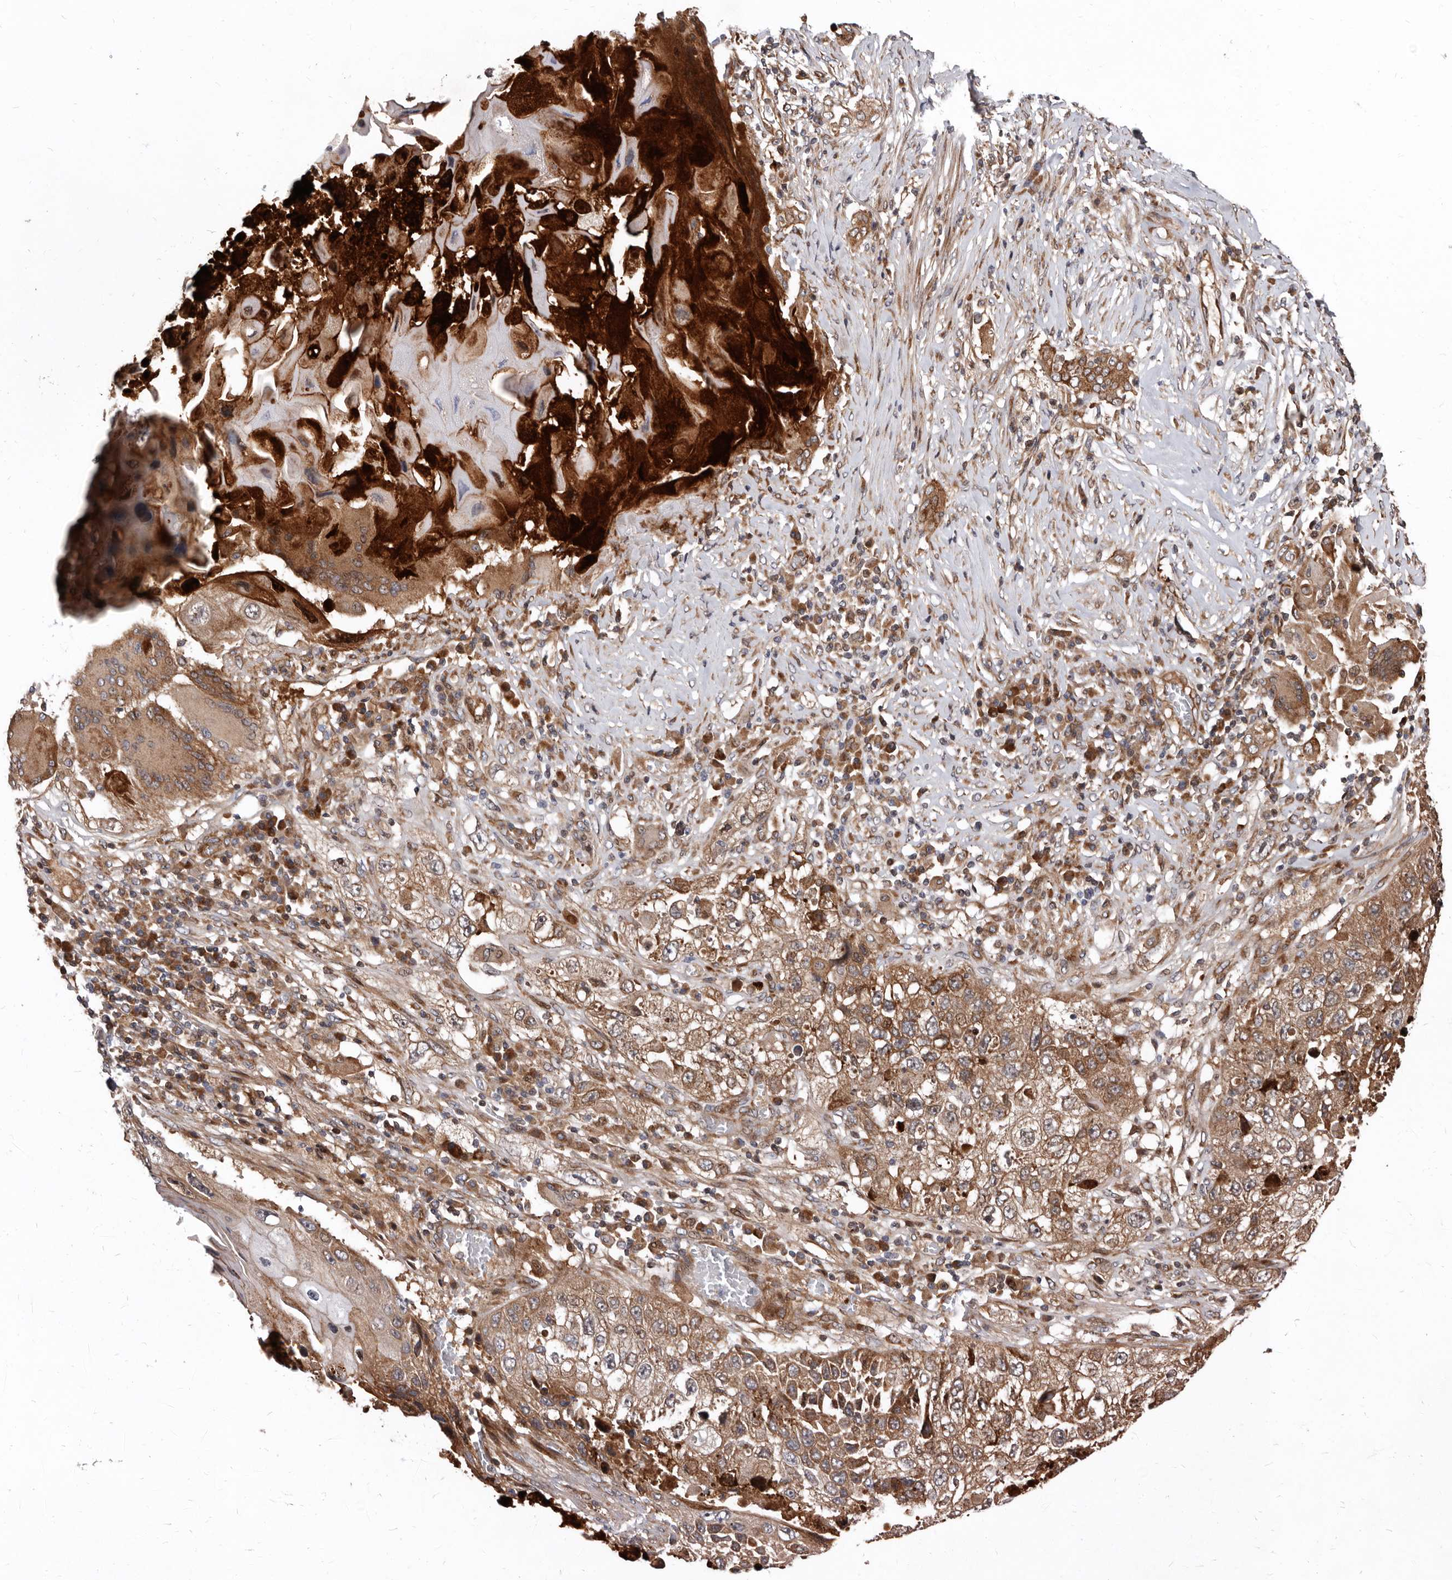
{"staining": {"intensity": "moderate", "quantity": ">75%", "location": "cytoplasmic/membranous"}, "tissue": "lung cancer", "cell_type": "Tumor cells", "image_type": "cancer", "snomed": [{"axis": "morphology", "description": "Squamous cell carcinoma, NOS"}, {"axis": "topography", "description": "Lung"}], "caption": "Tumor cells show moderate cytoplasmic/membranous staining in approximately >75% of cells in squamous cell carcinoma (lung). The staining was performed using DAB to visualize the protein expression in brown, while the nuclei were stained in blue with hematoxylin (Magnification: 20x).", "gene": "WEE2", "patient": {"sex": "male", "age": 61}}